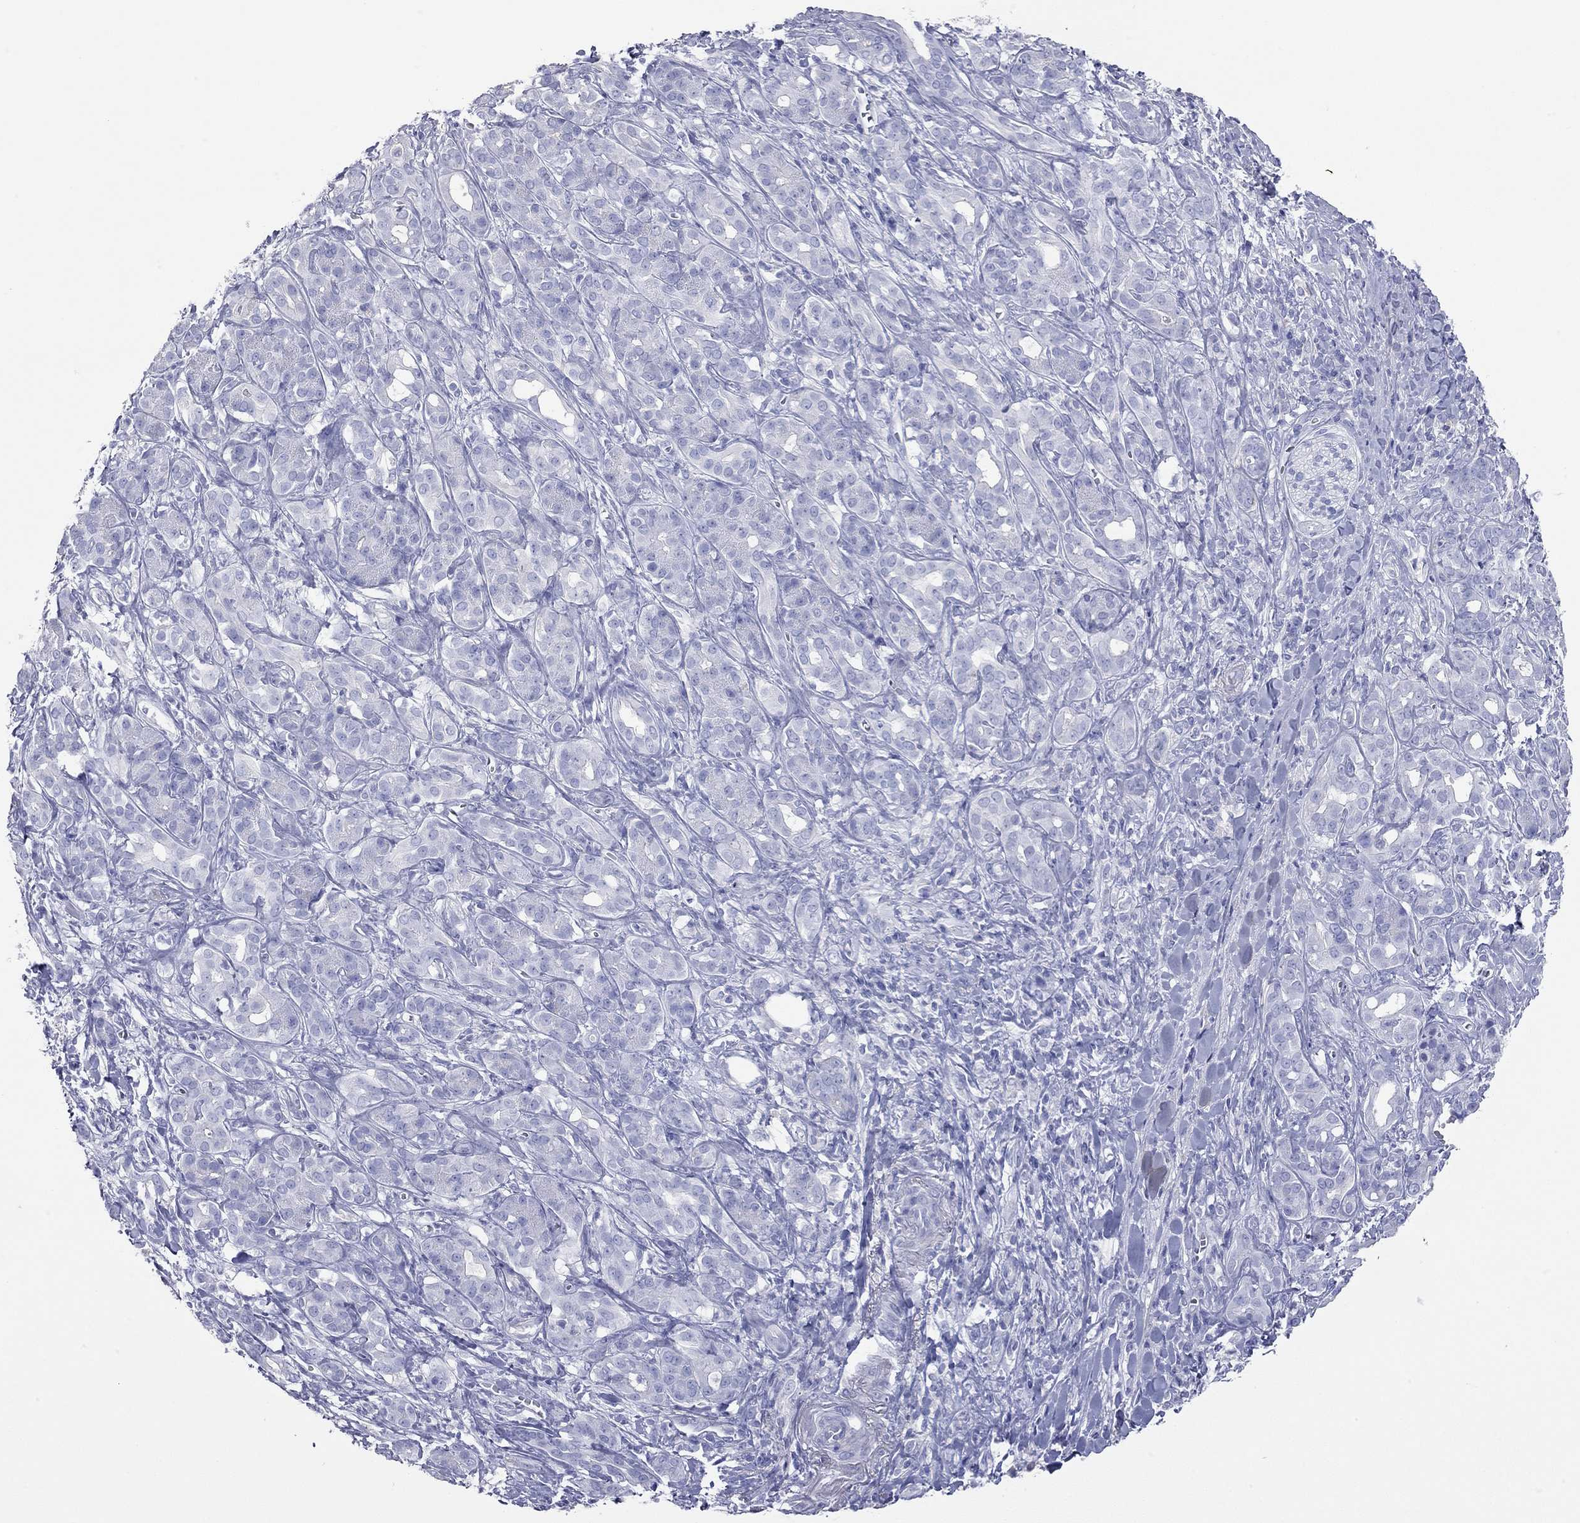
{"staining": {"intensity": "negative", "quantity": "none", "location": "none"}, "tissue": "pancreatic cancer", "cell_type": "Tumor cells", "image_type": "cancer", "snomed": [{"axis": "morphology", "description": "Adenocarcinoma, NOS"}, {"axis": "topography", "description": "Pancreas"}], "caption": "Immunohistochemistry (IHC) image of human pancreatic cancer stained for a protein (brown), which shows no positivity in tumor cells. (Brightfield microscopy of DAB (3,3'-diaminobenzidine) IHC at high magnification).", "gene": "ACTL7B", "patient": {"sex": "male", "age": 61}}